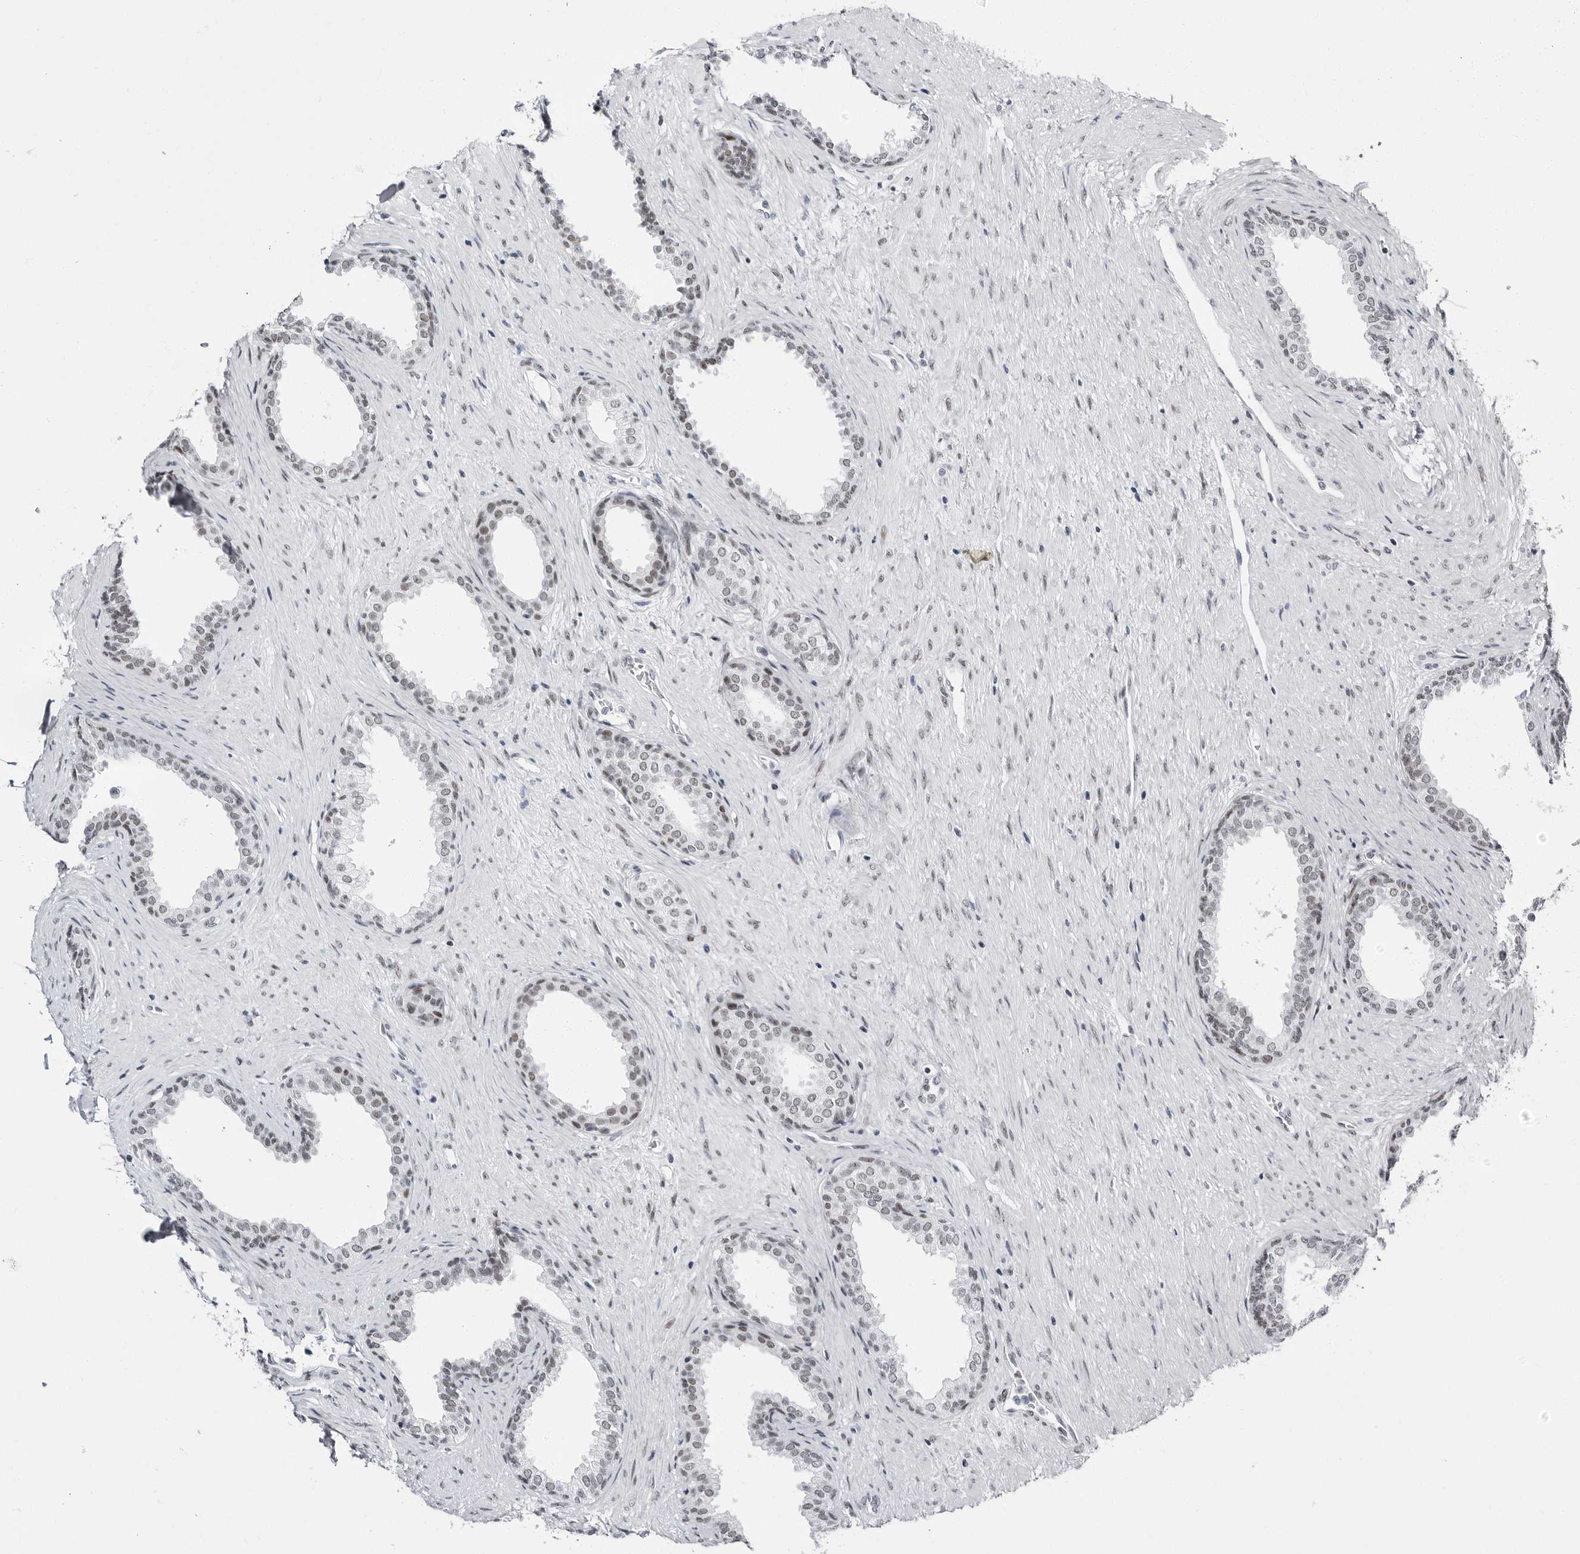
{"staining": {"intensity": "weak", "quantity": "25%-75%", "location": "nuclear"}, "tissue": "prostate", "cell_type": "Glandular cells", "image_type": "normal", "snomed": [{"axis": "morphology", "description": "Normal tissue, NOS"}, {"axis": "topography", "description": "Prostate"}], "caption": "A high-resolution photomicrograph shows immunohistochemistry staining of benign prostate, which reveals weak nuclear staining in about 25%-75% of glandular cells. The staining was performed using DAB, with brown indicating positive protein expression. Nuclei are stained blue with hematoxylin.", "gene": "VEZF1", "patient": {"sex": "male", "age": 76}}